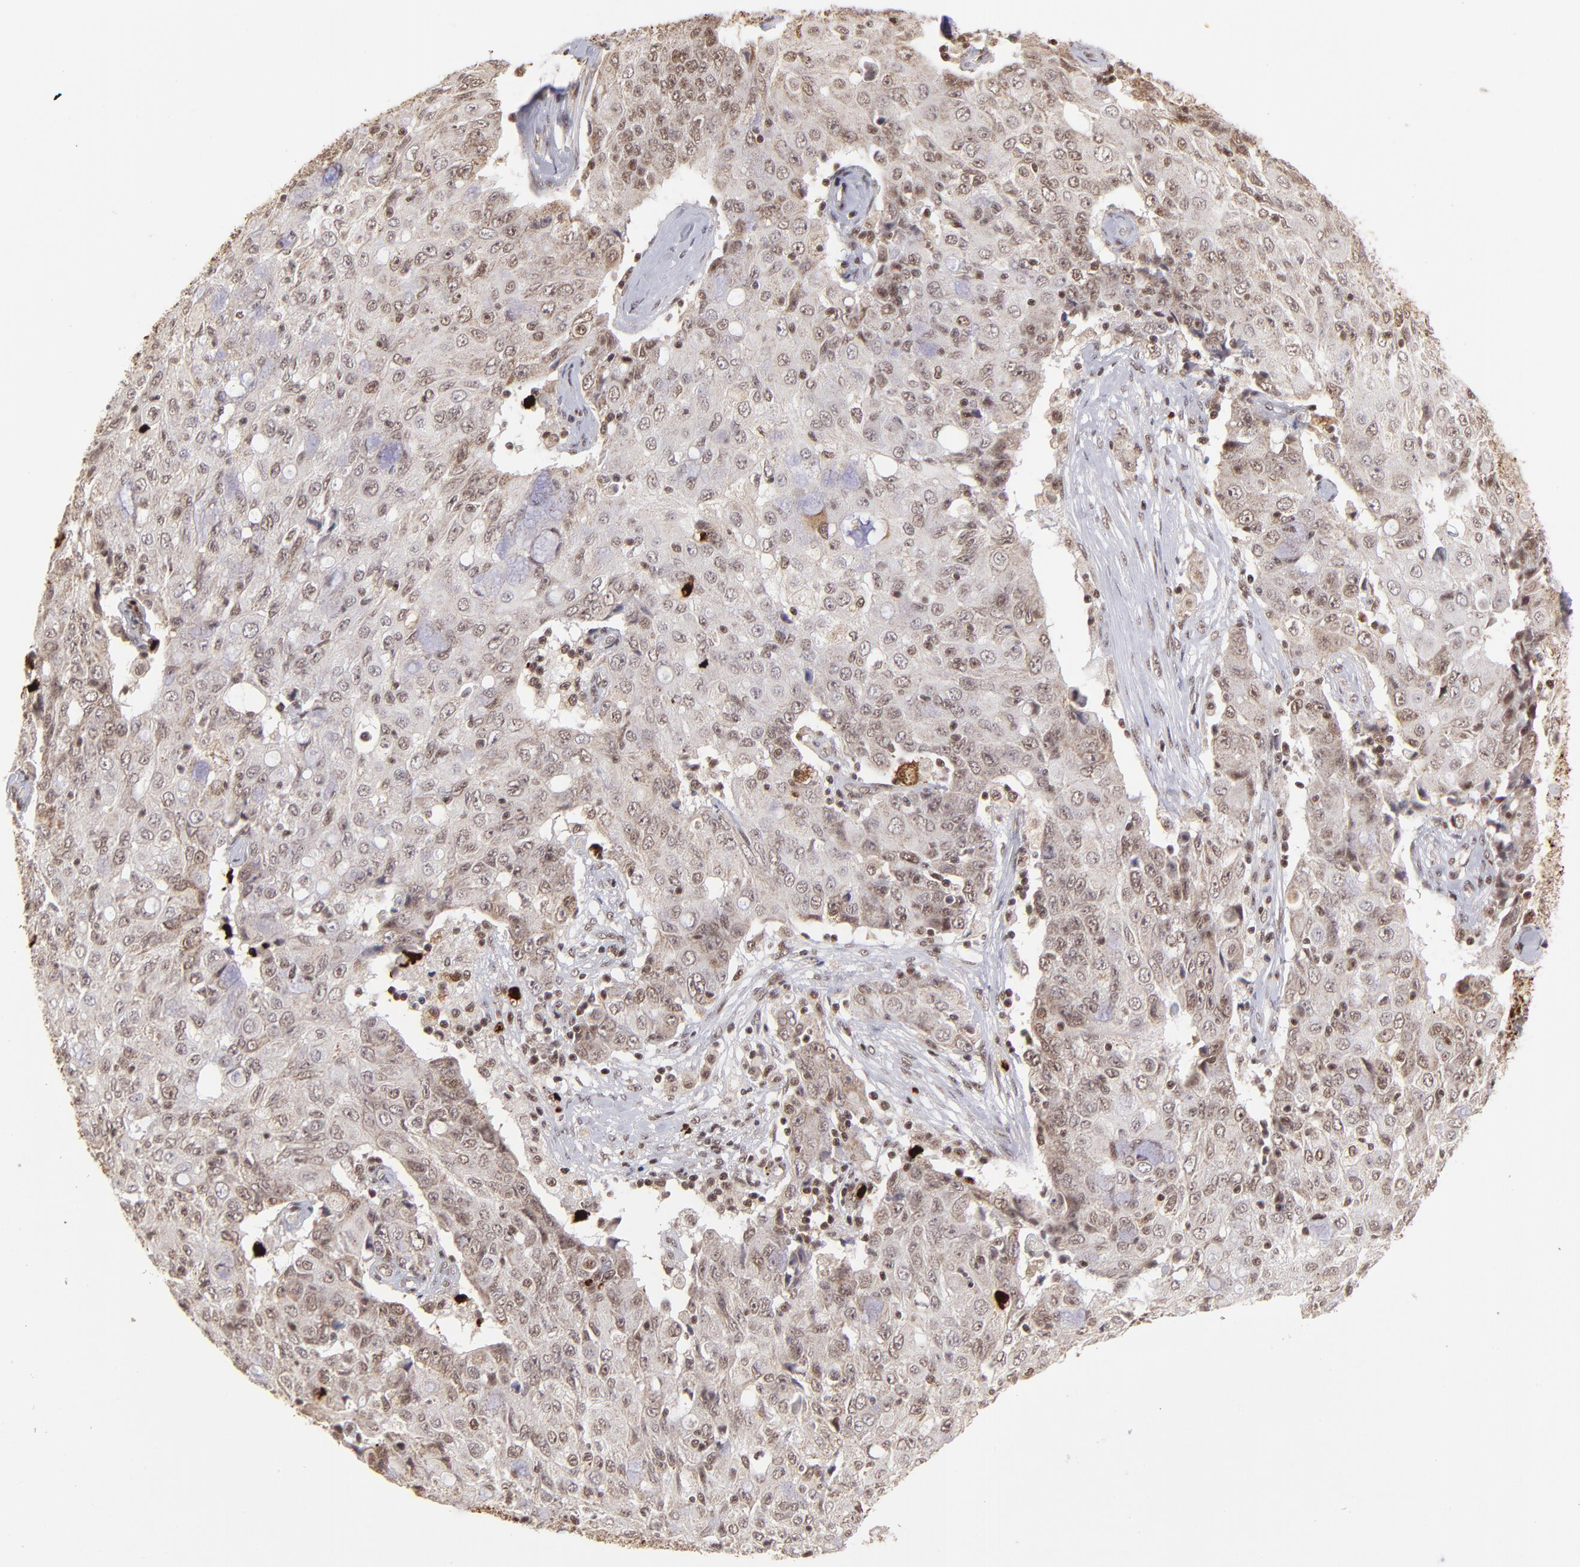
{"staining": {"intensity": "moderate", "quantity": ">75%", "location": "cytoplasmic/membranous,nuclear"}, "tissue": "ovarian cancer", "cell_type": "Tumor cells", "image_type": "cancer", "snomed": [{"axis": "morphology", "description": "Carcinoma, endometroid"}, {"axis": "topography", "description": "Ovary"}], "caption": "Protein staining by immunohistochemistry exhibits moderate cytoplasmic/membranous and nuclear staining in approximately >75% of tumor cells in ovarian endometroid carcinoma.", "gene": "ZFX", "patient": {"sex": "female", "age": 42}}